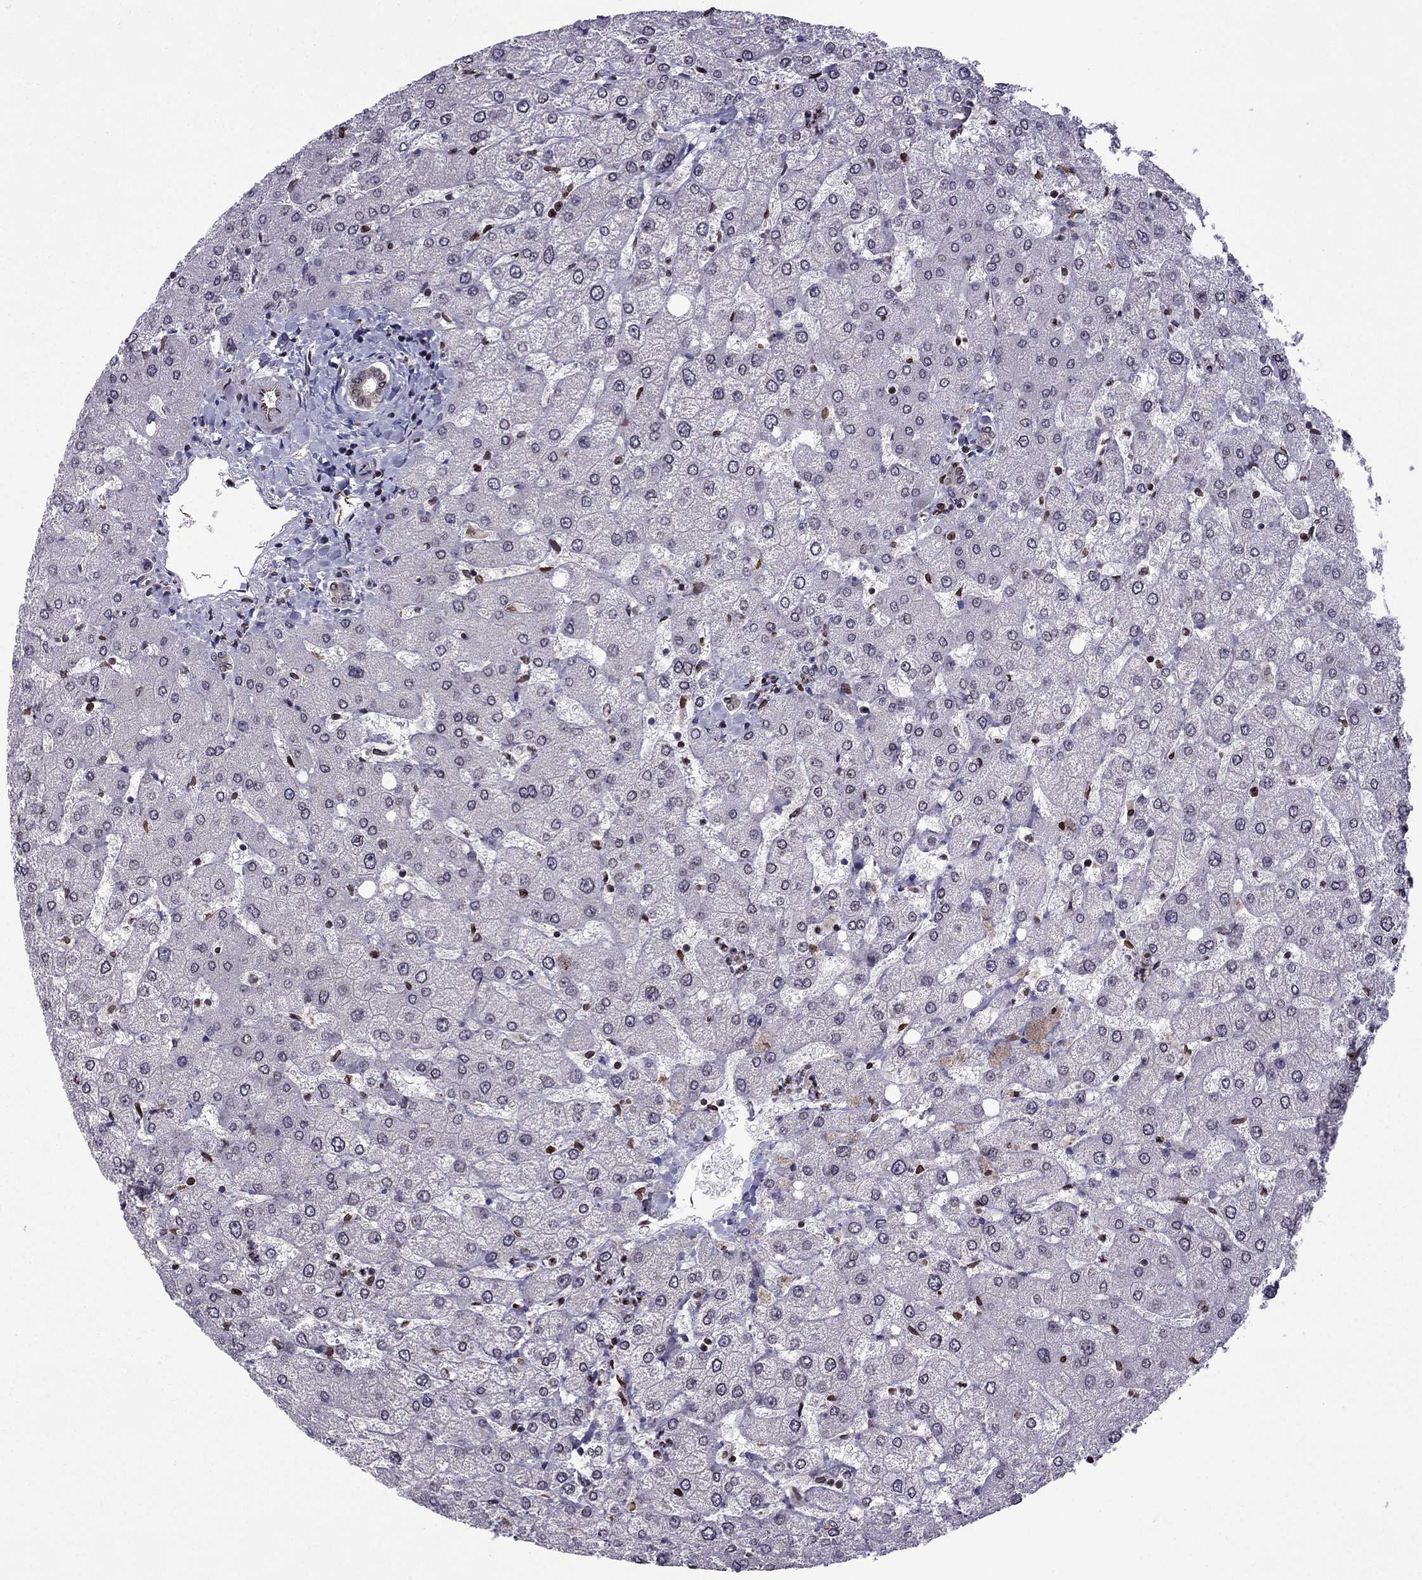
{"staining": {"intensity": "negative", "quantity": "none", "location": "none"}, "tissue": "liver", "cell_type": "Cholangiocytes", "image_type": "normal", "snomed": [{"axis": "morphology", "description": "Normal tissue, NOS"}, {"axis": "topography", "description": "Liver"}], "caption": "High magnification brightfield microscopy of normal liver stained with DAB (brown) and counterstained with hematoxylin (blue): cholangiocytes show no significant expression.", "gene": "CDC42BPA", "patient": {"sex": "female", "age": 54}}